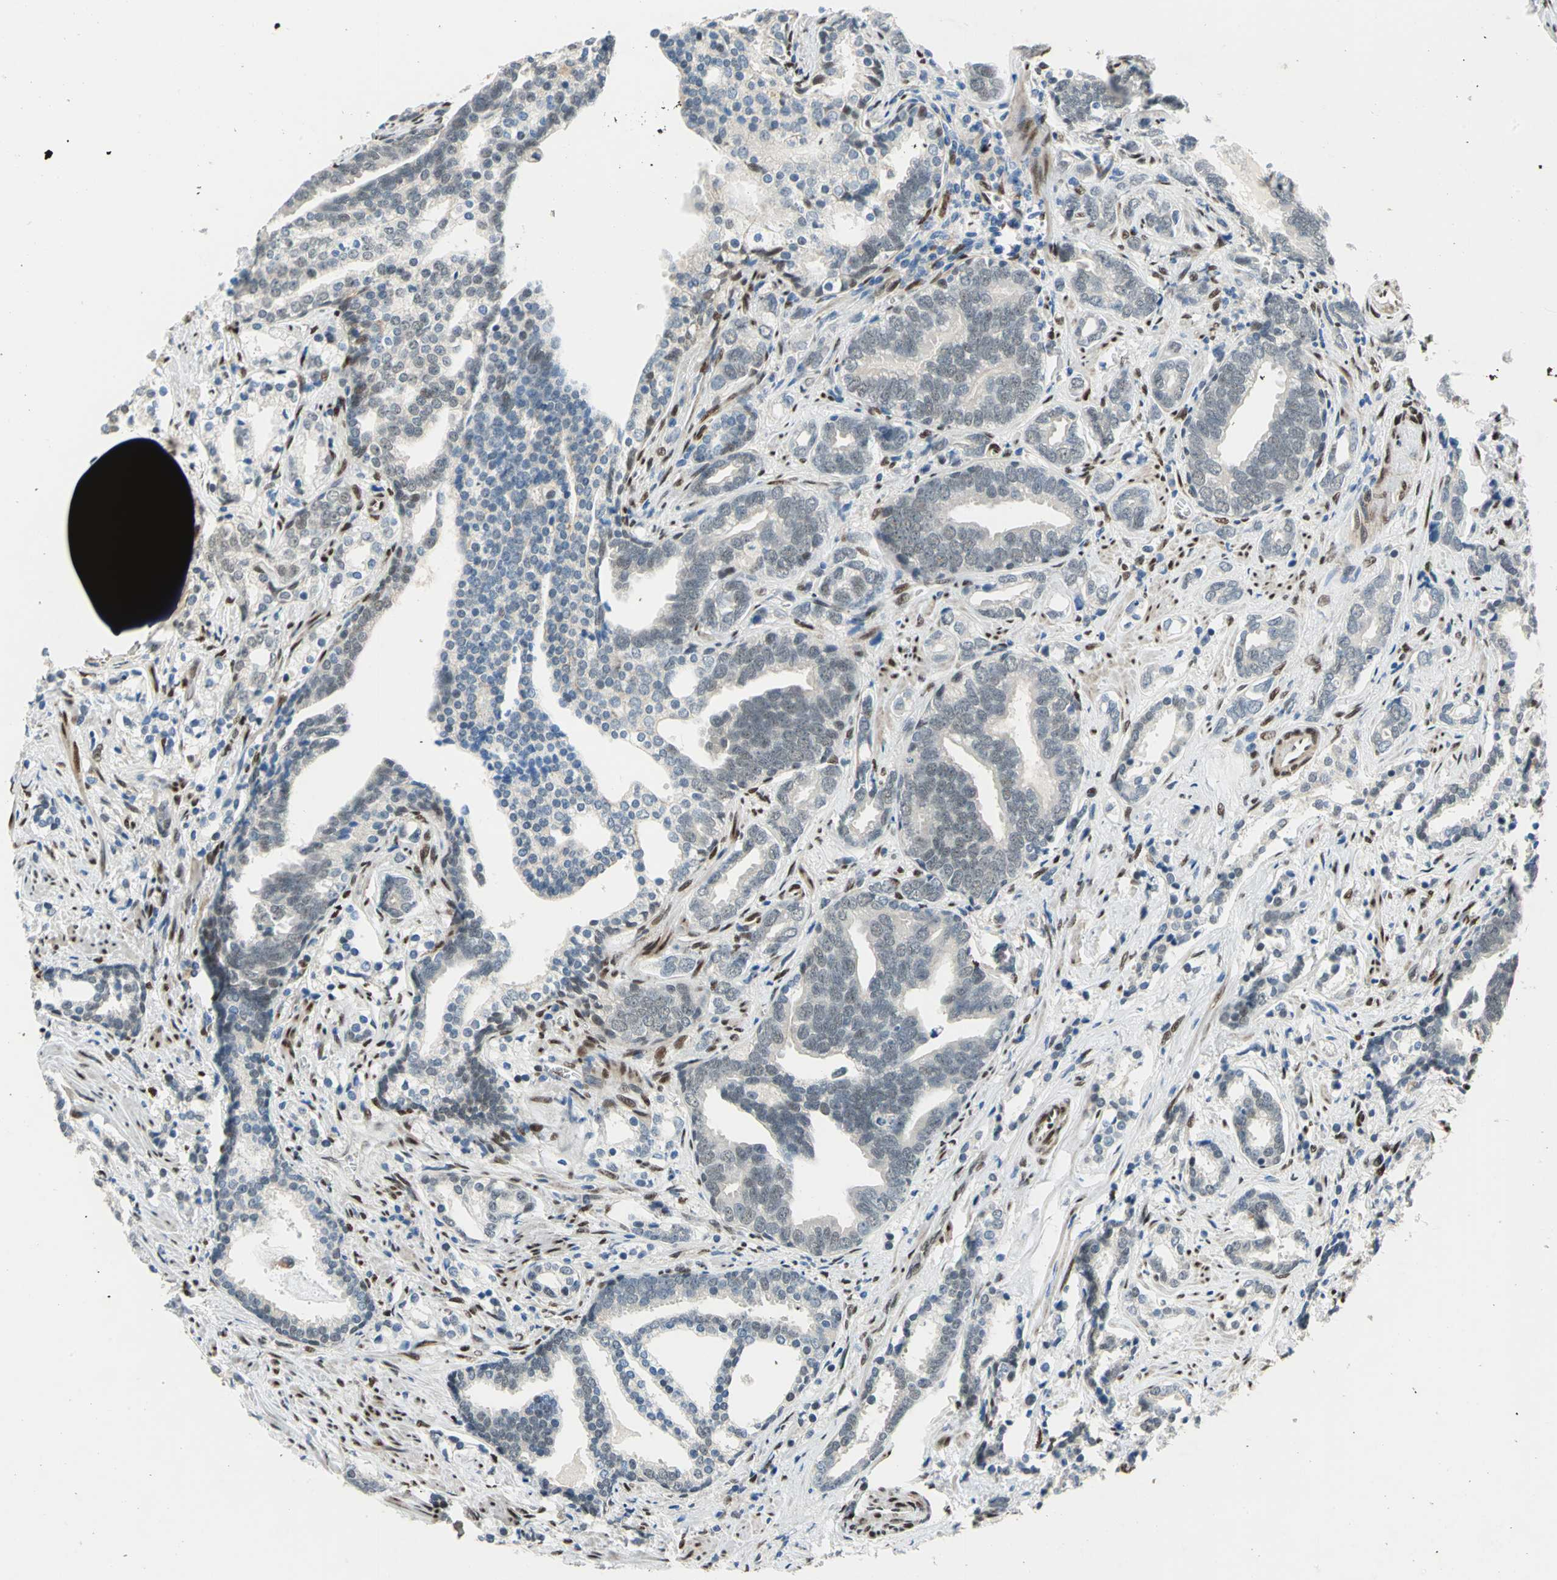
{"staining": {"intensity": "weak", "quantity": "<25%", "location": "cytoplasmic/membranous"}, "tissue": "prostate cancer", "cell_type": "Tumor cells", "image_type": "cancer", "snomed": [{"axis": "morphology", "description": "Adenocarcinoma, Medium grade"}, {"axis": "topography", "description": "Prostate"}], "caption": "Immunohistochemical staining of human prostate cancer (medium-grade adenocarcinoma) reveals no significant staining in tumor cells. Nuclei are stained in blue.", "gene": "RBFOX2", "patient": {"sex": "male", "age": 67}}